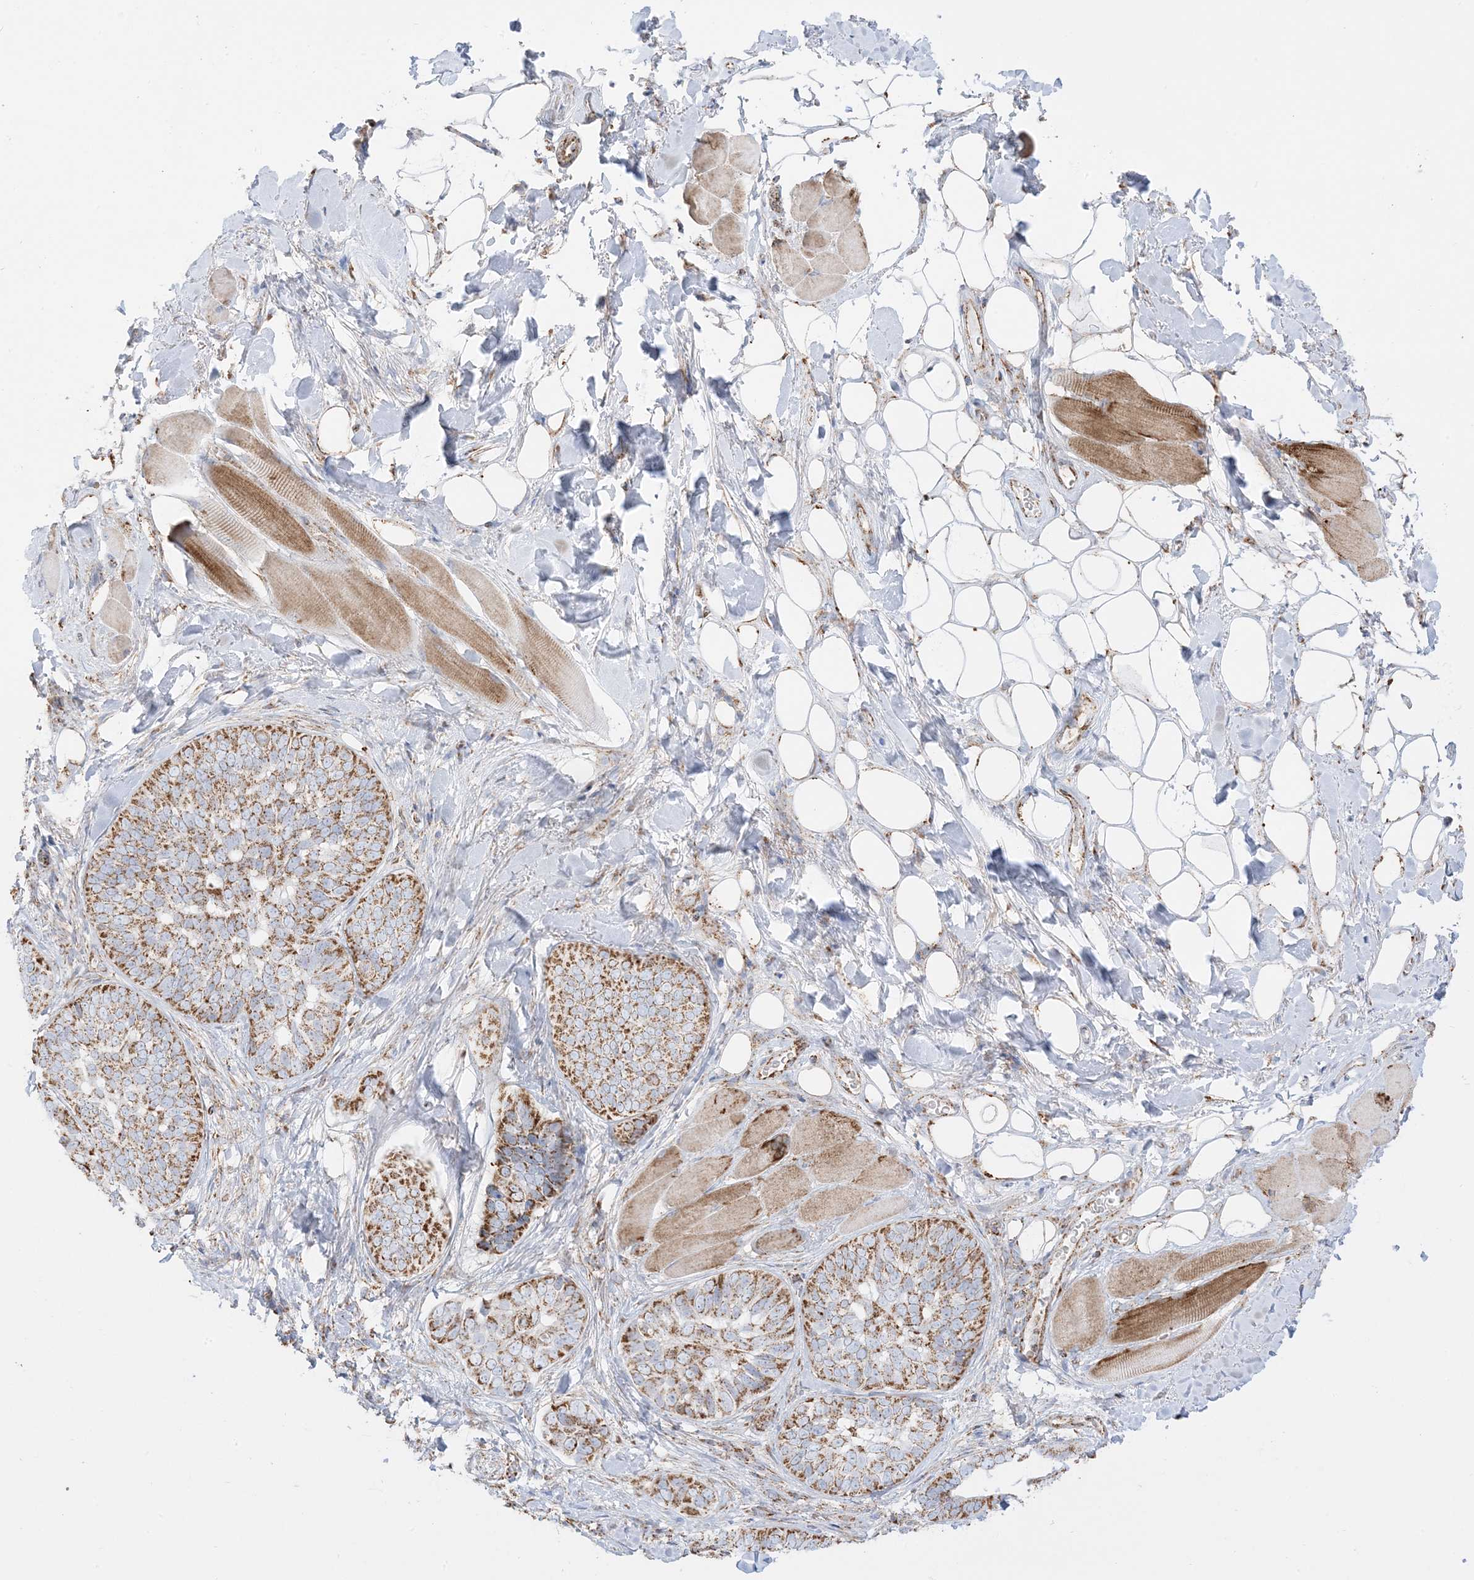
{"staining": {"intensity": "moderate", "quantity": ">75%", "location": "cytoplasmic/membranous"}, "tissue": "skin cancer", "cell_type": "Tumor cells", "image_type": "cancer", "snomed": [{"axis": "morphology", "description": "Basal cell carcinoma"}, {"axis": "topography", "description": "Skin"}], "caption": "An IHC micrograph of tumor tissue is shown. Protein staining in brown highlights moderate cytoplasmic/membranous positivity in skin cancer within tumor cells.", "gene": "MRPS36", "patient": {"sex": "male", "age": 62}}